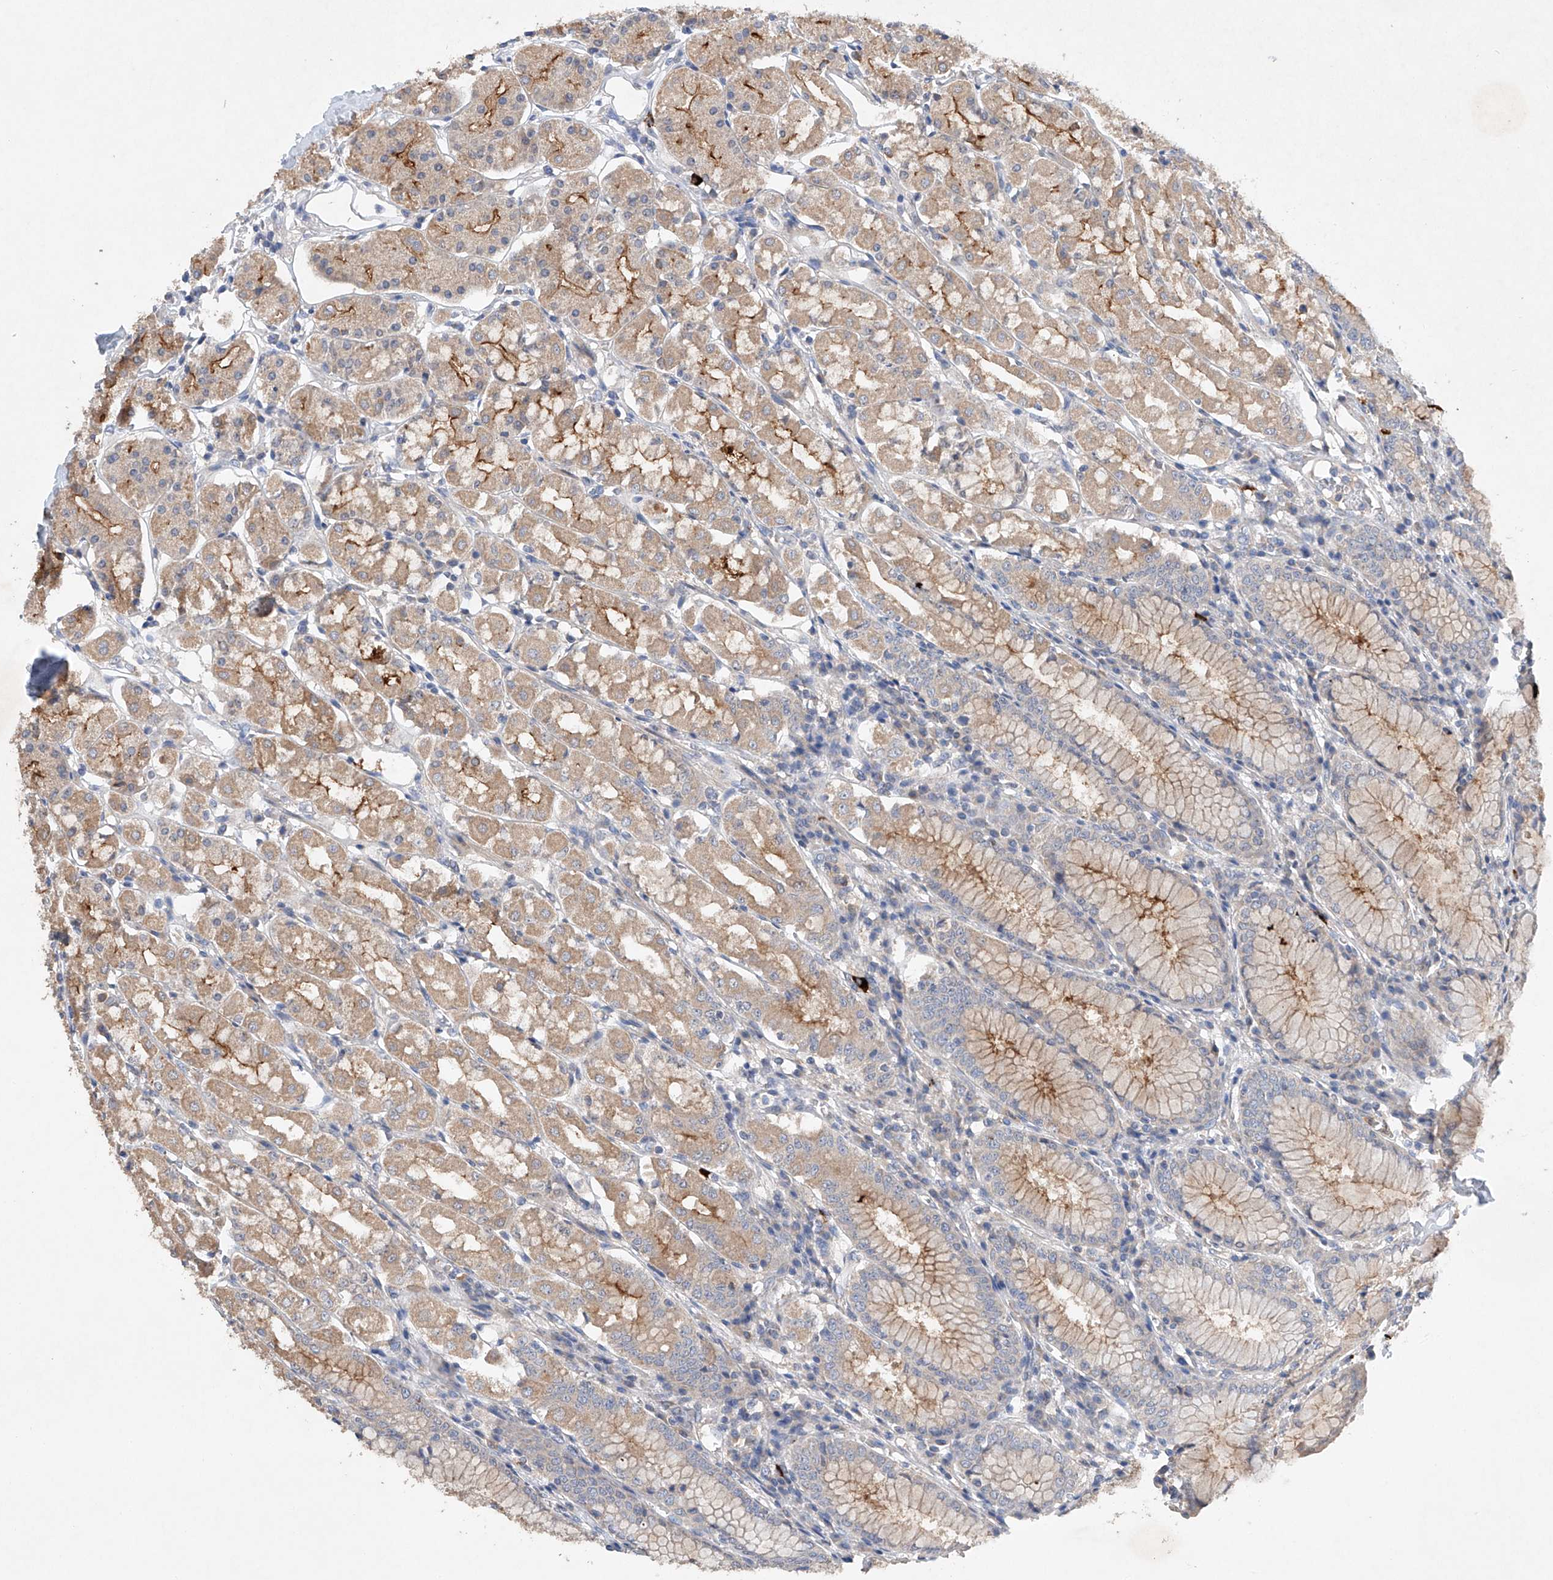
{"staining": {"intensity": "moderate", "quantity": "25%-75%", "location": "cytoplasmic/membranous"}, "tissue": "stomach", "cell_type": "Glandular cells", "image_type": "normal", "snomed": [{"axis": "morphology", "description": "Normal tissue, NOS"}, {"axis": "topography", "description": "Stomach, lower"}], "caption": "IHC micrograph of benign human stomach stained for a protein (brown), which shows medium levels of moderate cytoplasmic/membranous expression in about 25%-75% of glandular cells.", "gene": "GPC4", "patient": {"sex": "female", "age": 56}}